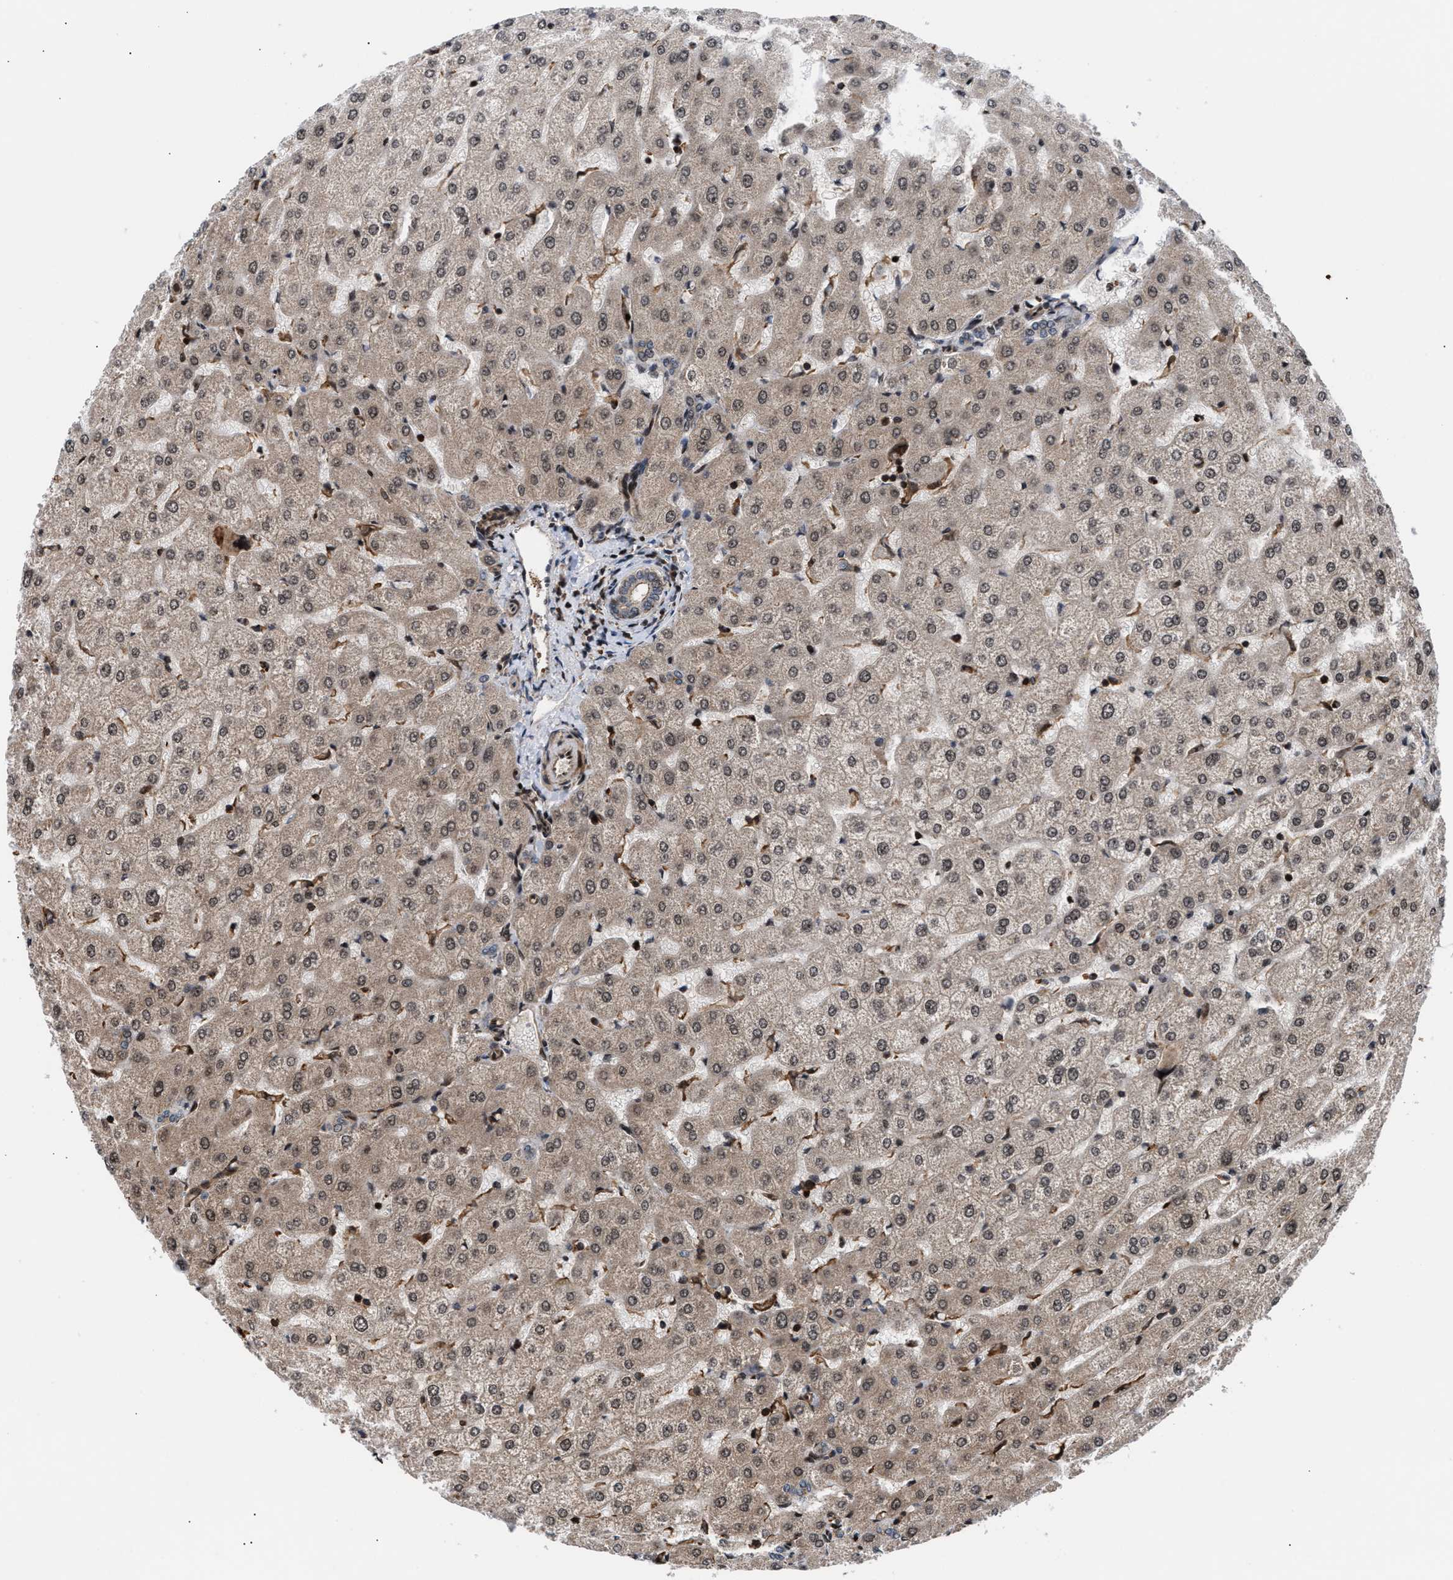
{"staining": {"intensity": "weak", "quantity": ">75%", "location": "cytoplasmic/membranous"}, "tissue": "liver", "cell_type": "Cholangiocytes", "image_type": "normal", "snomed": [{"axis": "morphology", "description": "Normal tissue, NOS"}, {"axis": "morphology", "description": "Fibrosis, NOS"}, {"axis": "topography", "description": "Liver"}], "caption": "The photomicrograph reveals a brown stain indicating the presence of a protein in the cytoplasmic/membranous of cholangiocytes in liver. Immunohistochemistry (ihc) stains the protein in brown and the nuclei are stained blue.", "gene": "STAU2", "patient": {"sex": "female", "age": 29}}